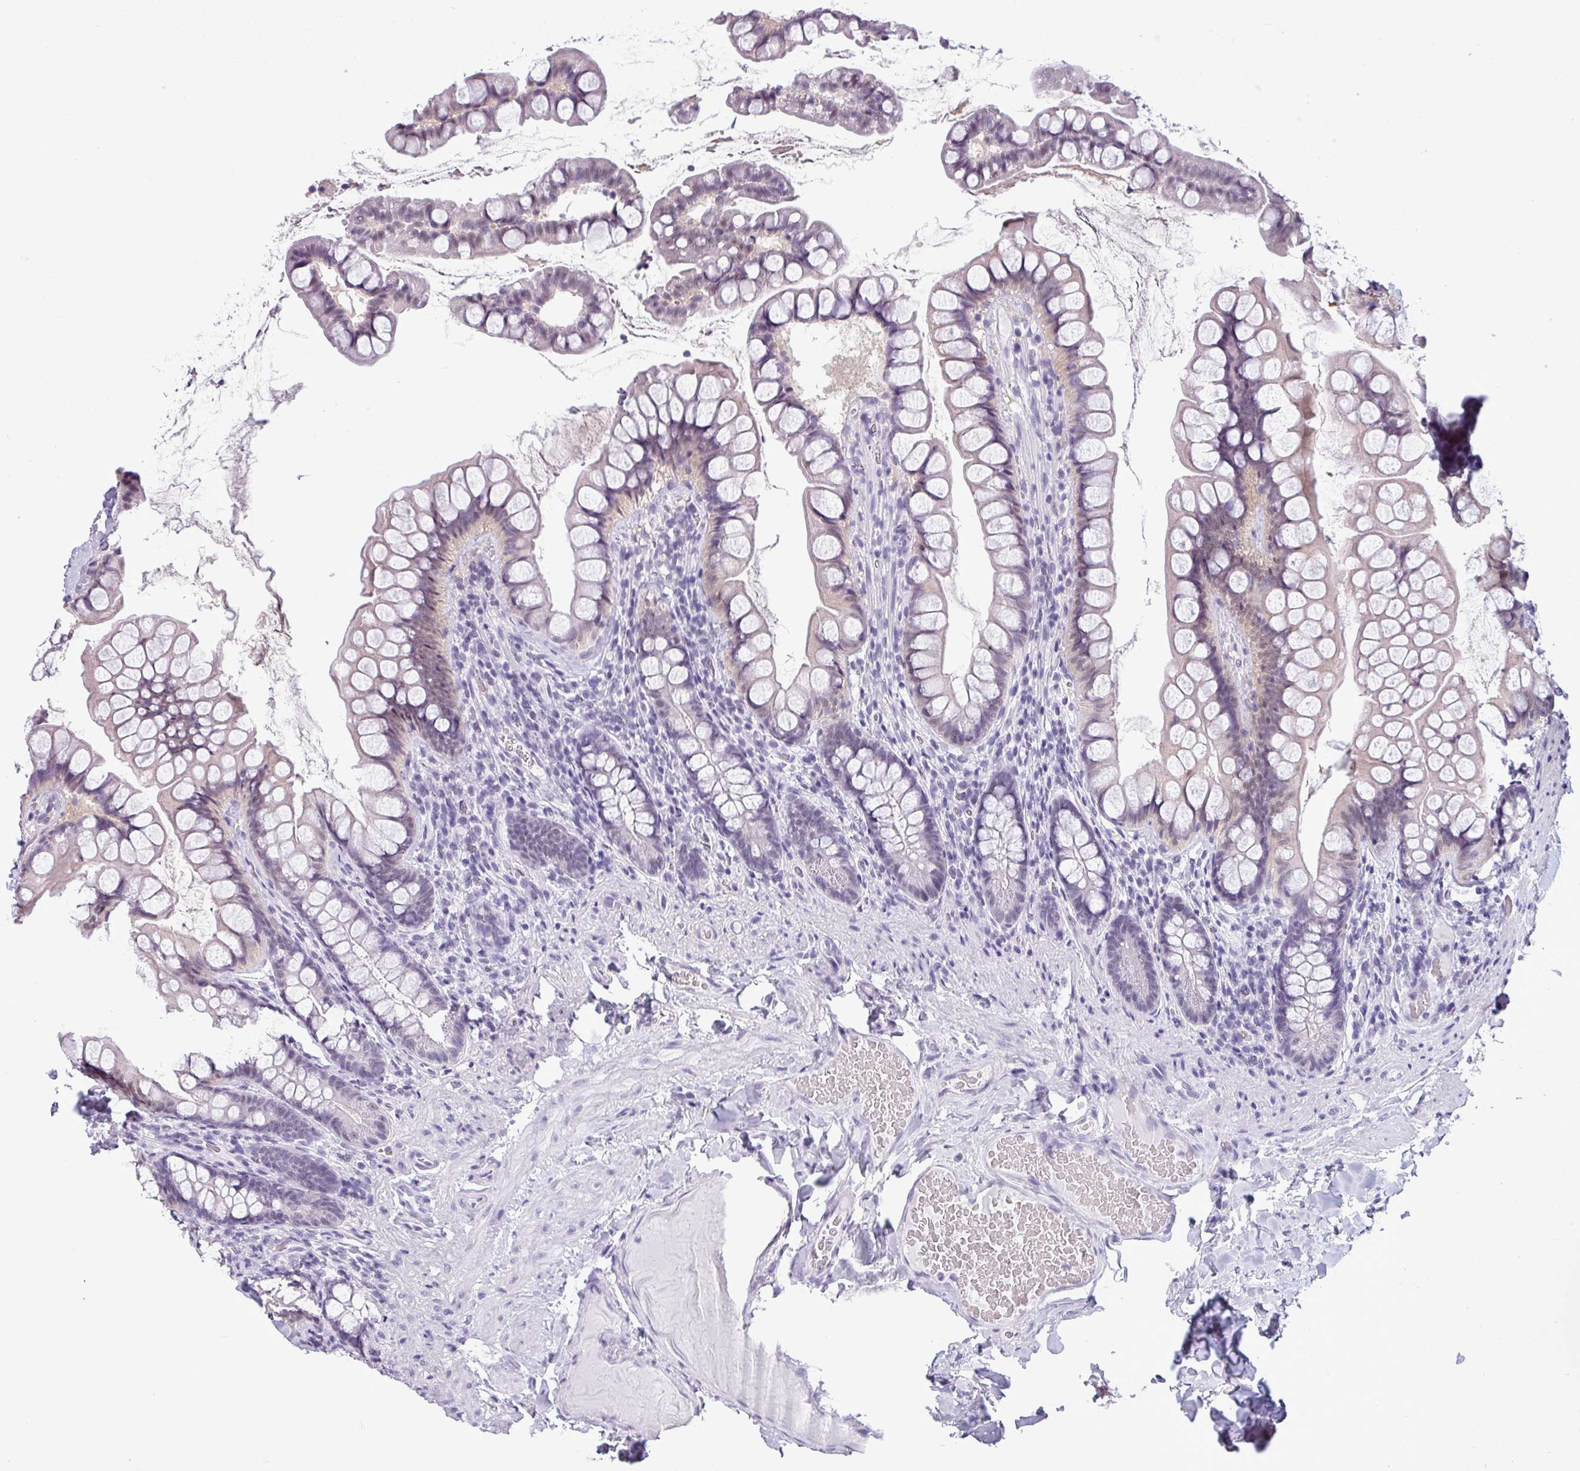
{"staining": {"intensity": "weak", "quantity": "25%-75%", "location": "nuclear"}, "tissue": "small intestine", "cell_type": "Glandular cells", "image_type": "normal", "snomed": [{"axis": "morphology", "description": "Normal tissue, NOS"}, {"axis": "topography", "description": "Small intestine"}], "caption": "IHC image of normal small intestine: human small intestine stained using IHC reveals low levels of weak protein expression localized specifically in the nuclear of glandular cells, appearing as a nuclear brown color.", "gene": "SRGAP1", "patient": {"sex": "male", "age": 70}}